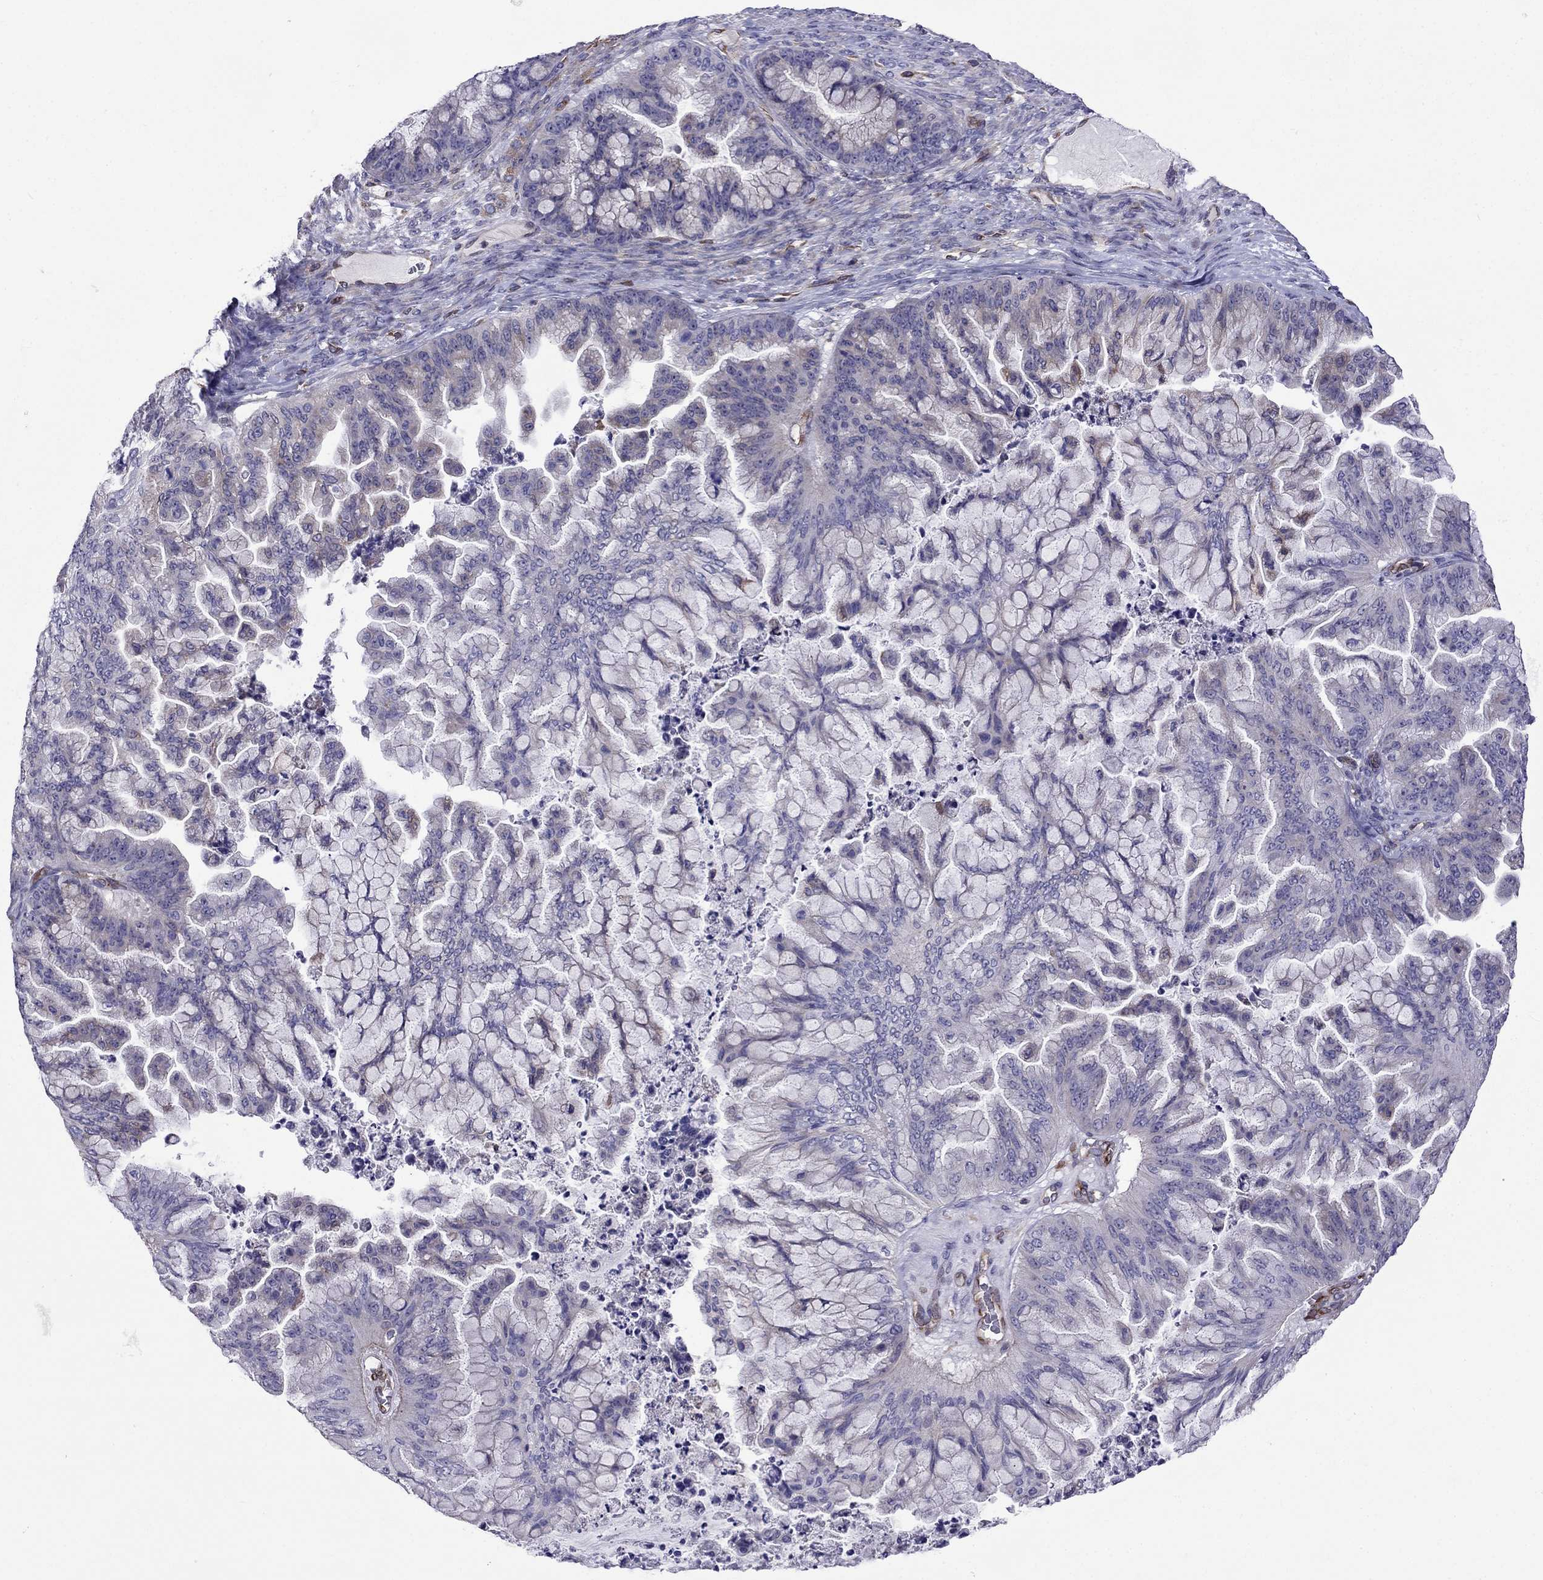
{"staining": {"intensity": "negative", "quantity": "none", "location": "none"}, "tissue": "ovarian cancer", "cell_type": "Tumor cells", "image_type": "cancer", "snomed": [{"axis": "morphology", "description": "Cystadenocarcinoma, mucinous, NOS"}, {"axis": "topography", "description": "Ovary"}], "caption": "Protein analysis of ovarian mucinous cystadenocarcinoma shows no significant expression in tumor cells.", "gene": "GNAL", "patient": {"sex": "female", "age": 67}}